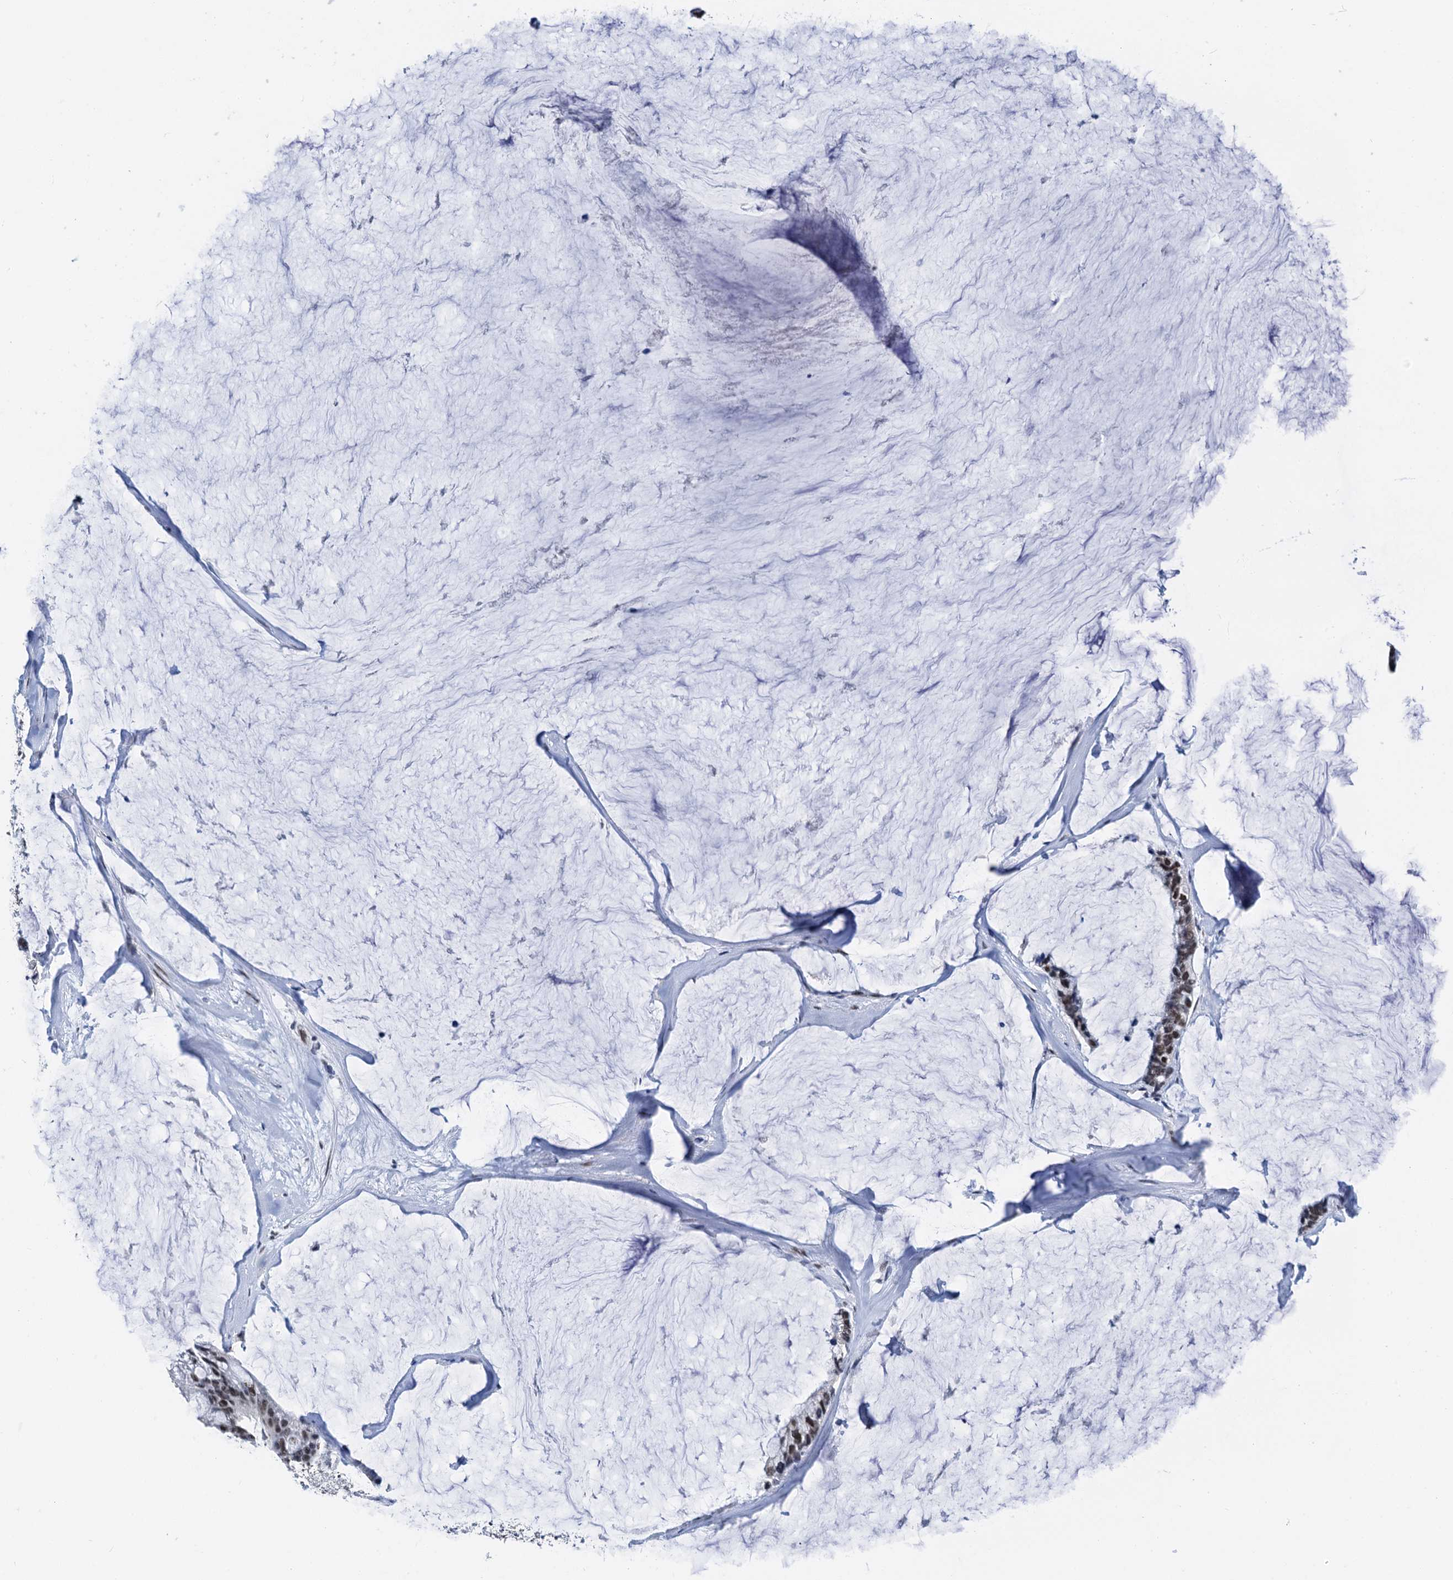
{"staining": {"intensity": "moderate", "quantity": ">75%", "location": "nuclear"}, "tissue": "ovarian cancer", "cell_type": "Tumor cells", "image_type": "cancer", "snomed": [{"axis": "morphology", "description": "Cystadenocarcinoma, mucinous, NOS"}, {"axis": "topography", "description": "Ovary"}], "caption": "Brown immunohistochemical staining in ovarian cancer (mucinous cystadenocarcinoma) exhibits moderate nuclear positivity in approximately >75% of tumor cells.", "gene": "SLTM", "patient": {"sex": "female", "age": 39}}